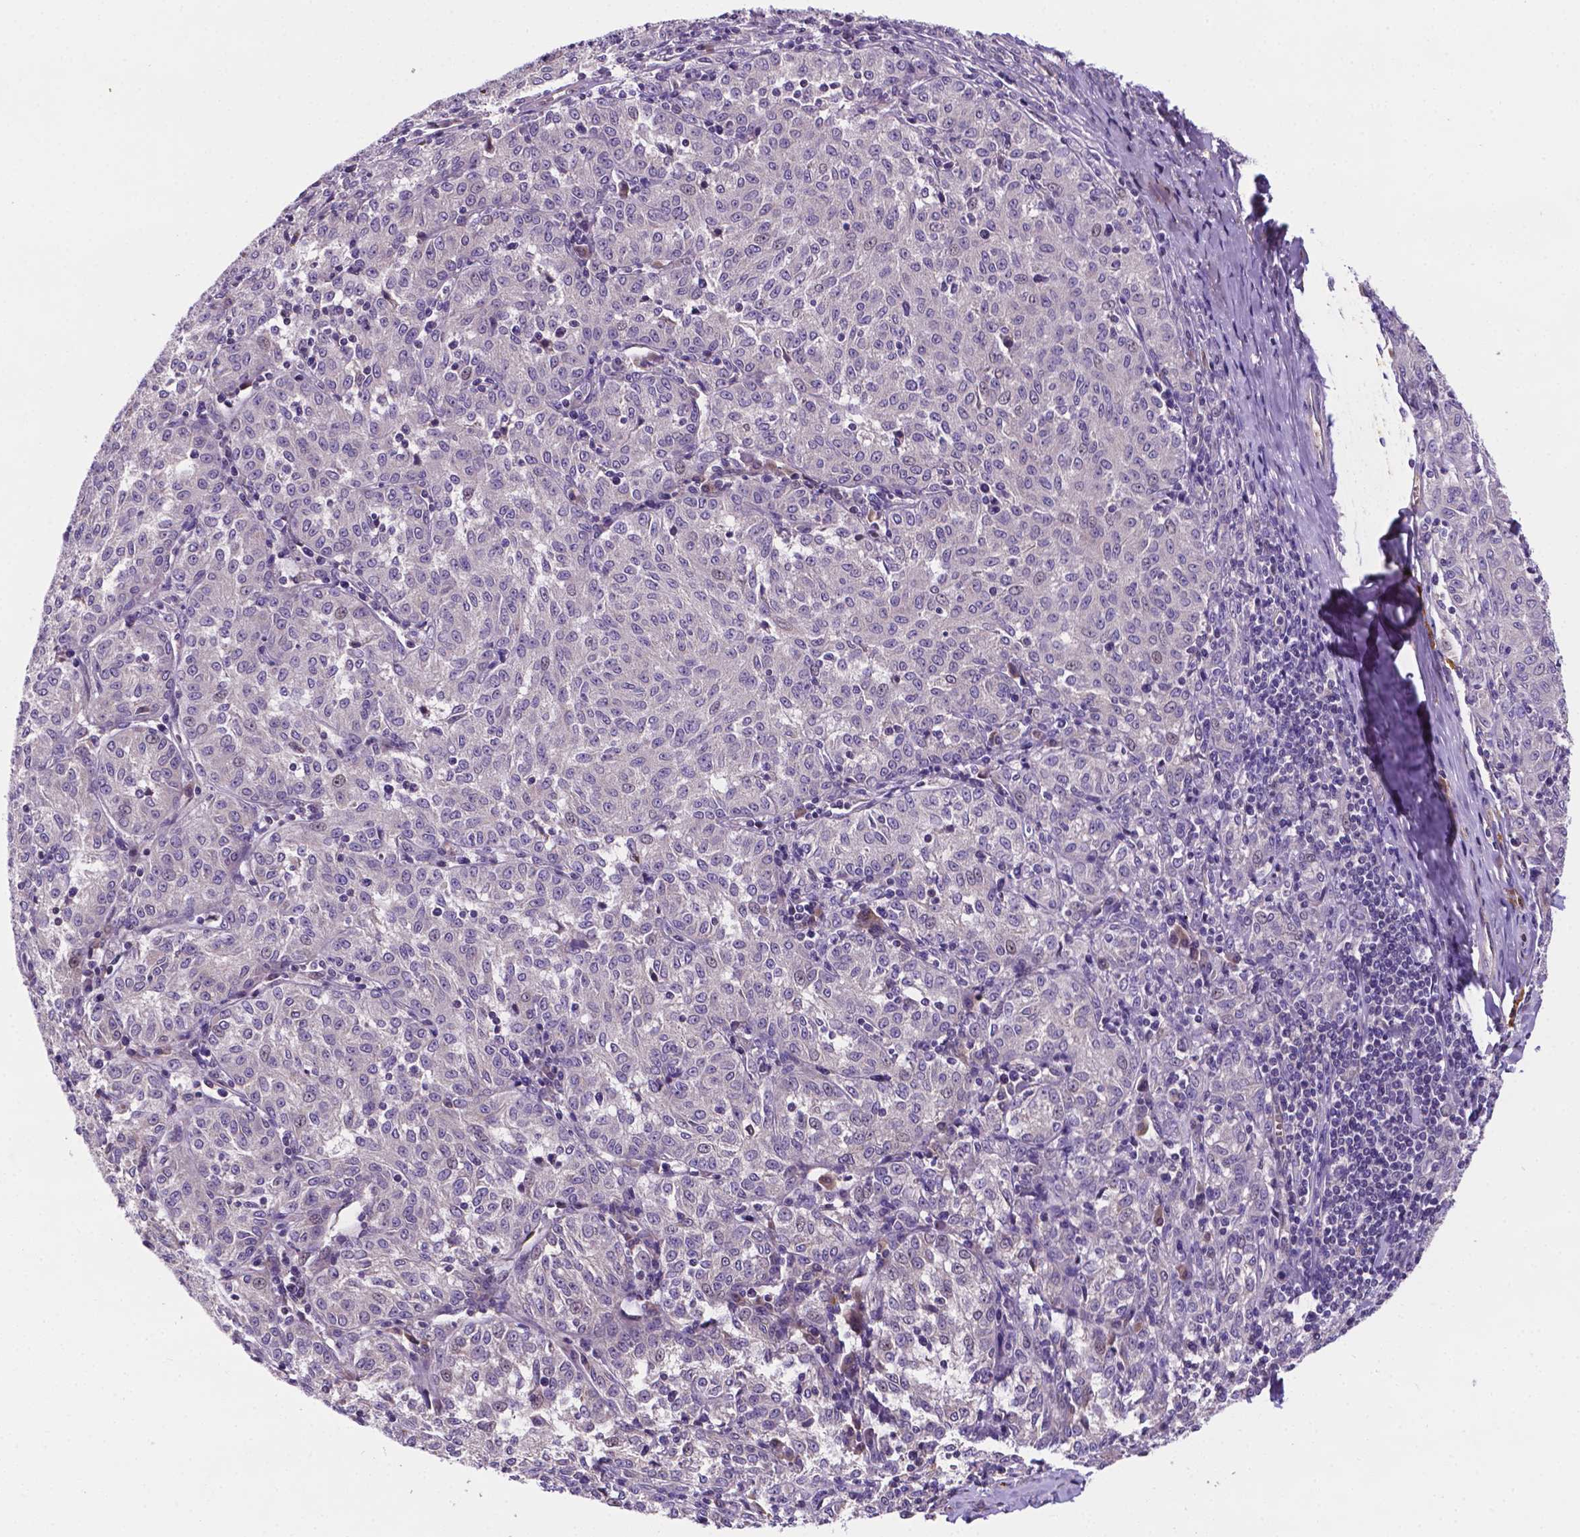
{"staining": {"intensity": "negative", "quantity": "none", "location": "none"}, "tissue": "melanoma", "cell_type": "Tumor cells", "image_type": "cancer", "snomed": [{"axis": "morphology", "description": "Malignant melanoma, NOS"}, {"axis": "topography", "description": "Skin"}], "caption": "IHC image of neoplastic tissue: malignant melanoma stained with DAB (3,3'-diaminobenzidine) demonstrates no significant protein staining in tumor cells.", "gene": "TM4SF20", "patient": {"sex": "female", "age": 72}}